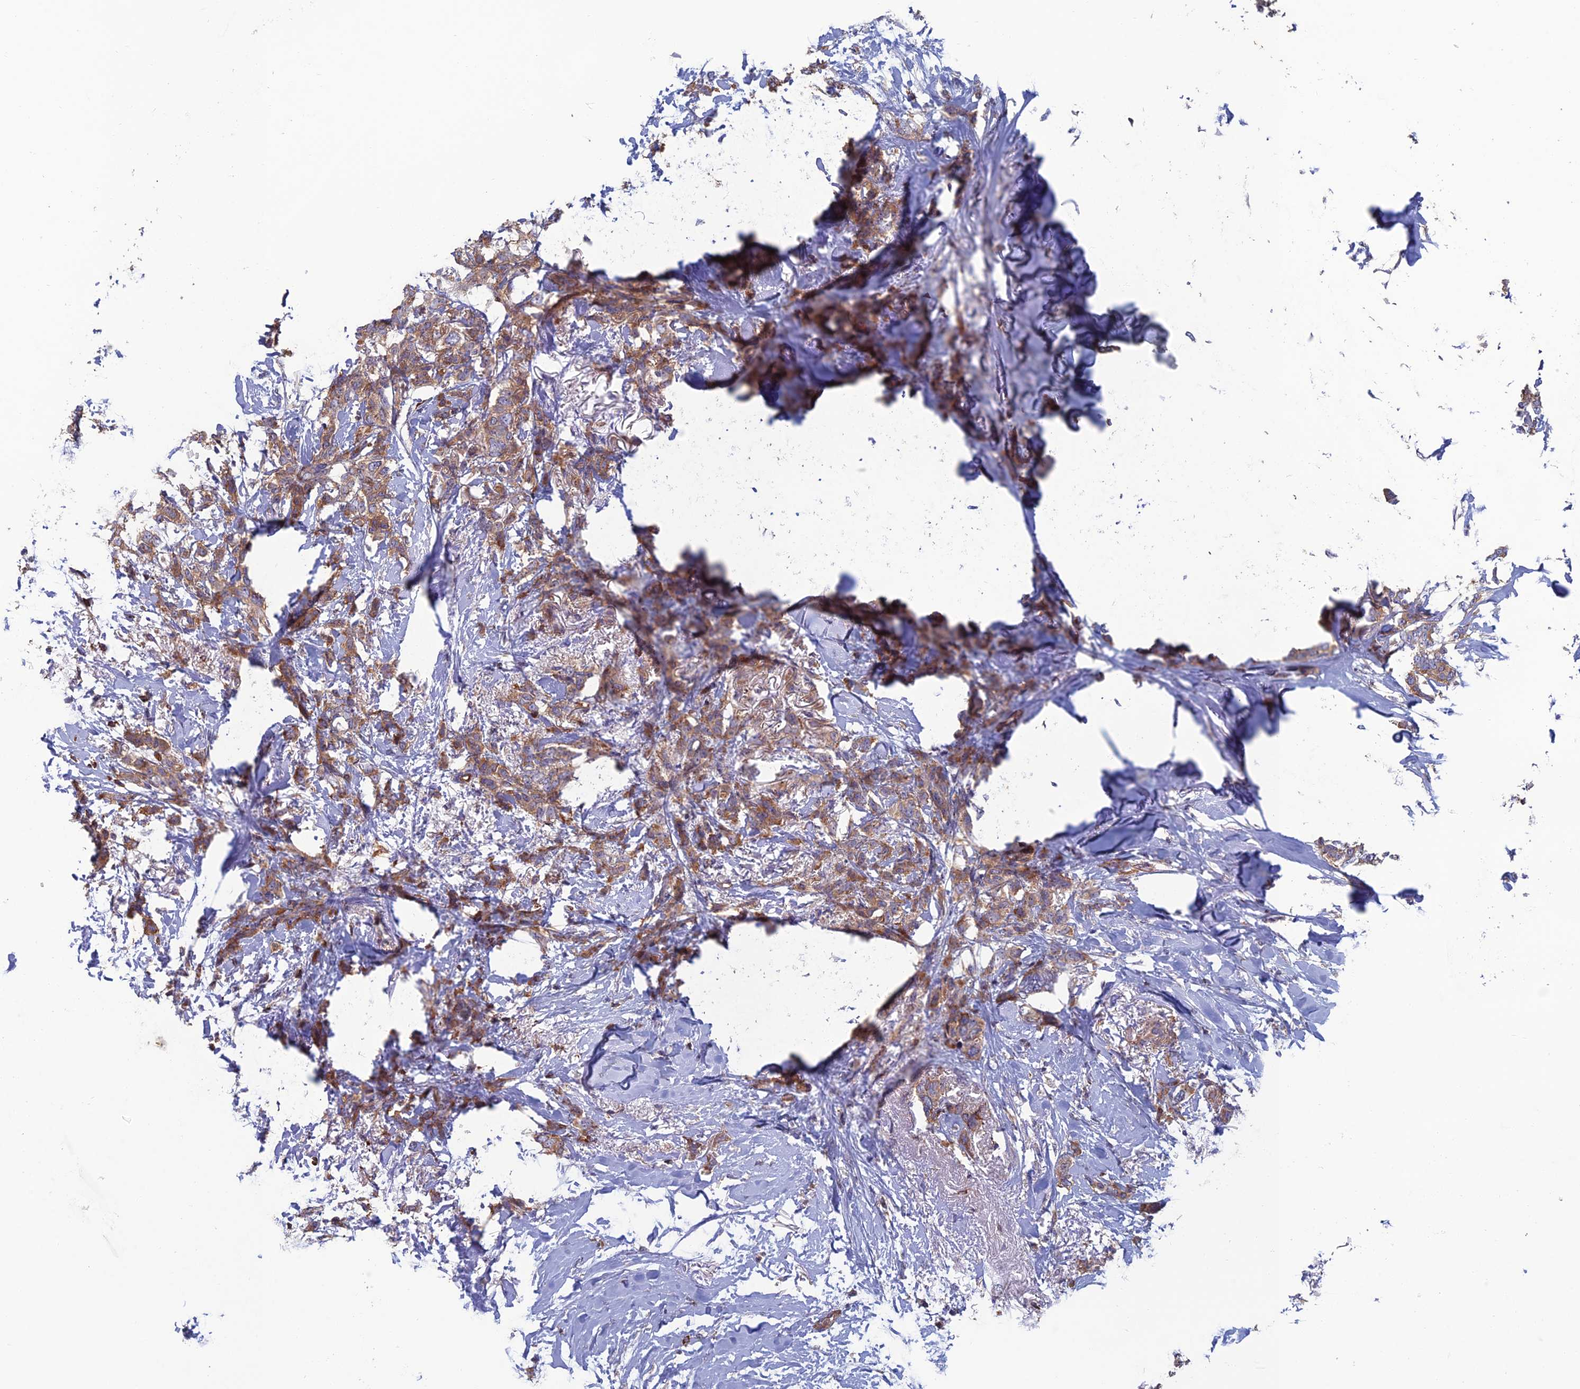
{"staining": {"intensity": "moderate", "quantity": ">75%", "location": "cytoplasmic/membranous"}, "tissue": "breast cancer", "cell_type": "Tumor cells", "image_type": "cancer", "snomed": [{"axis": "morphology", "description": "Duct carcinoma"}, {"axis": "topography", "description": "Breast"}], "caption": "Human breast cancer stained with a protein marker reveals moderate staining in tumor cells.", "gene": "C15orf62", "patient": {"sex": "female", "age": 72}}